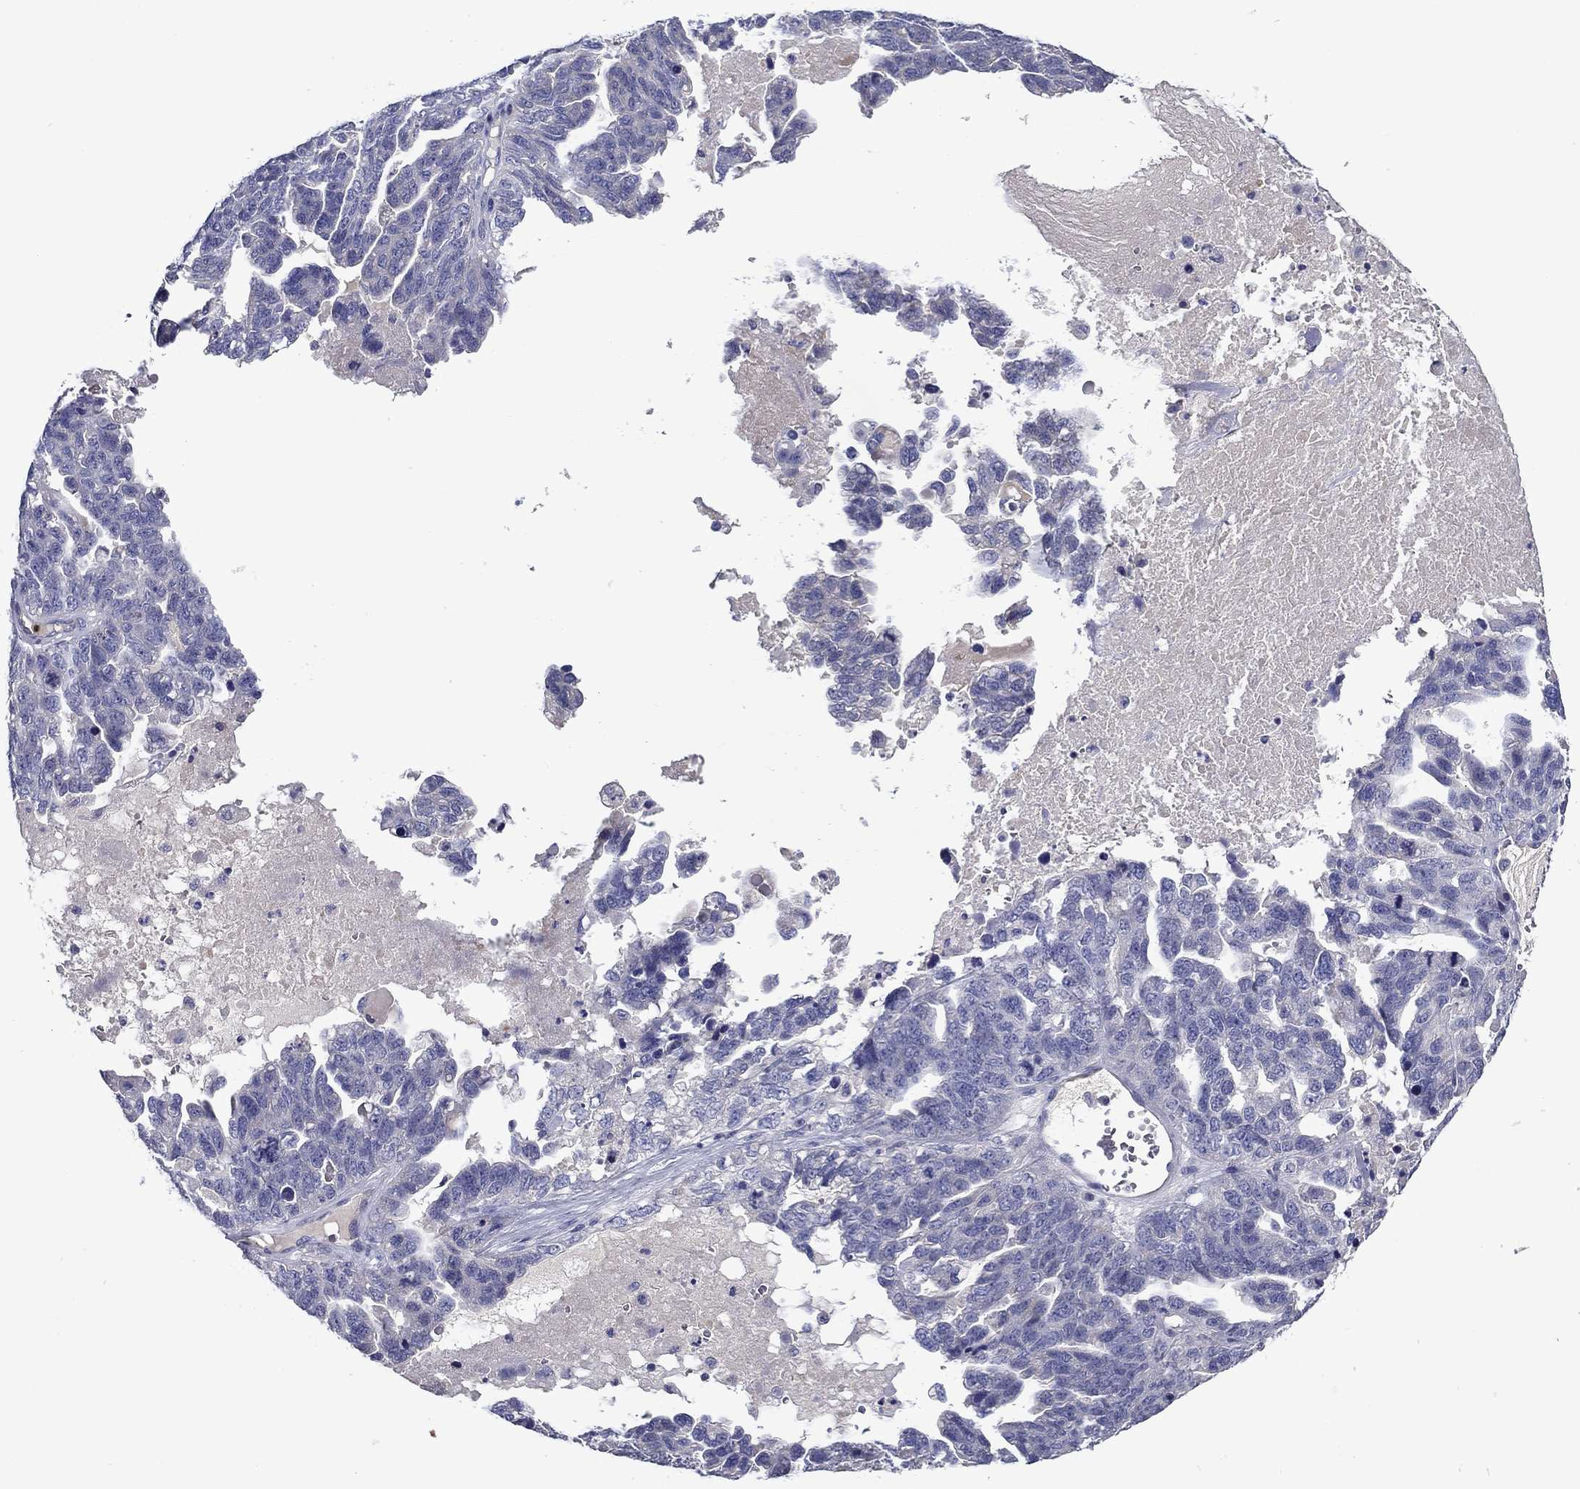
{"staining": {"intensity": "negative", "quantity": "none", "location": "none"}, "tissue": "ovarian cancer", "cell_type": "Tumor cells", "image_type": "cancer", "snomed": [{"axis": "morphology", "description": "Cystadenocarcinoma, serous, NOS"}, {"axis": "topography", "description": "Ovary"}], "caption": "Micrograph shows no protein staining in tumor cells of ovarian cancer (serous cystadenocarcinoma) tissue.", "gene": "CNDP1", "patient": {"sex": "female", "age": 71}}